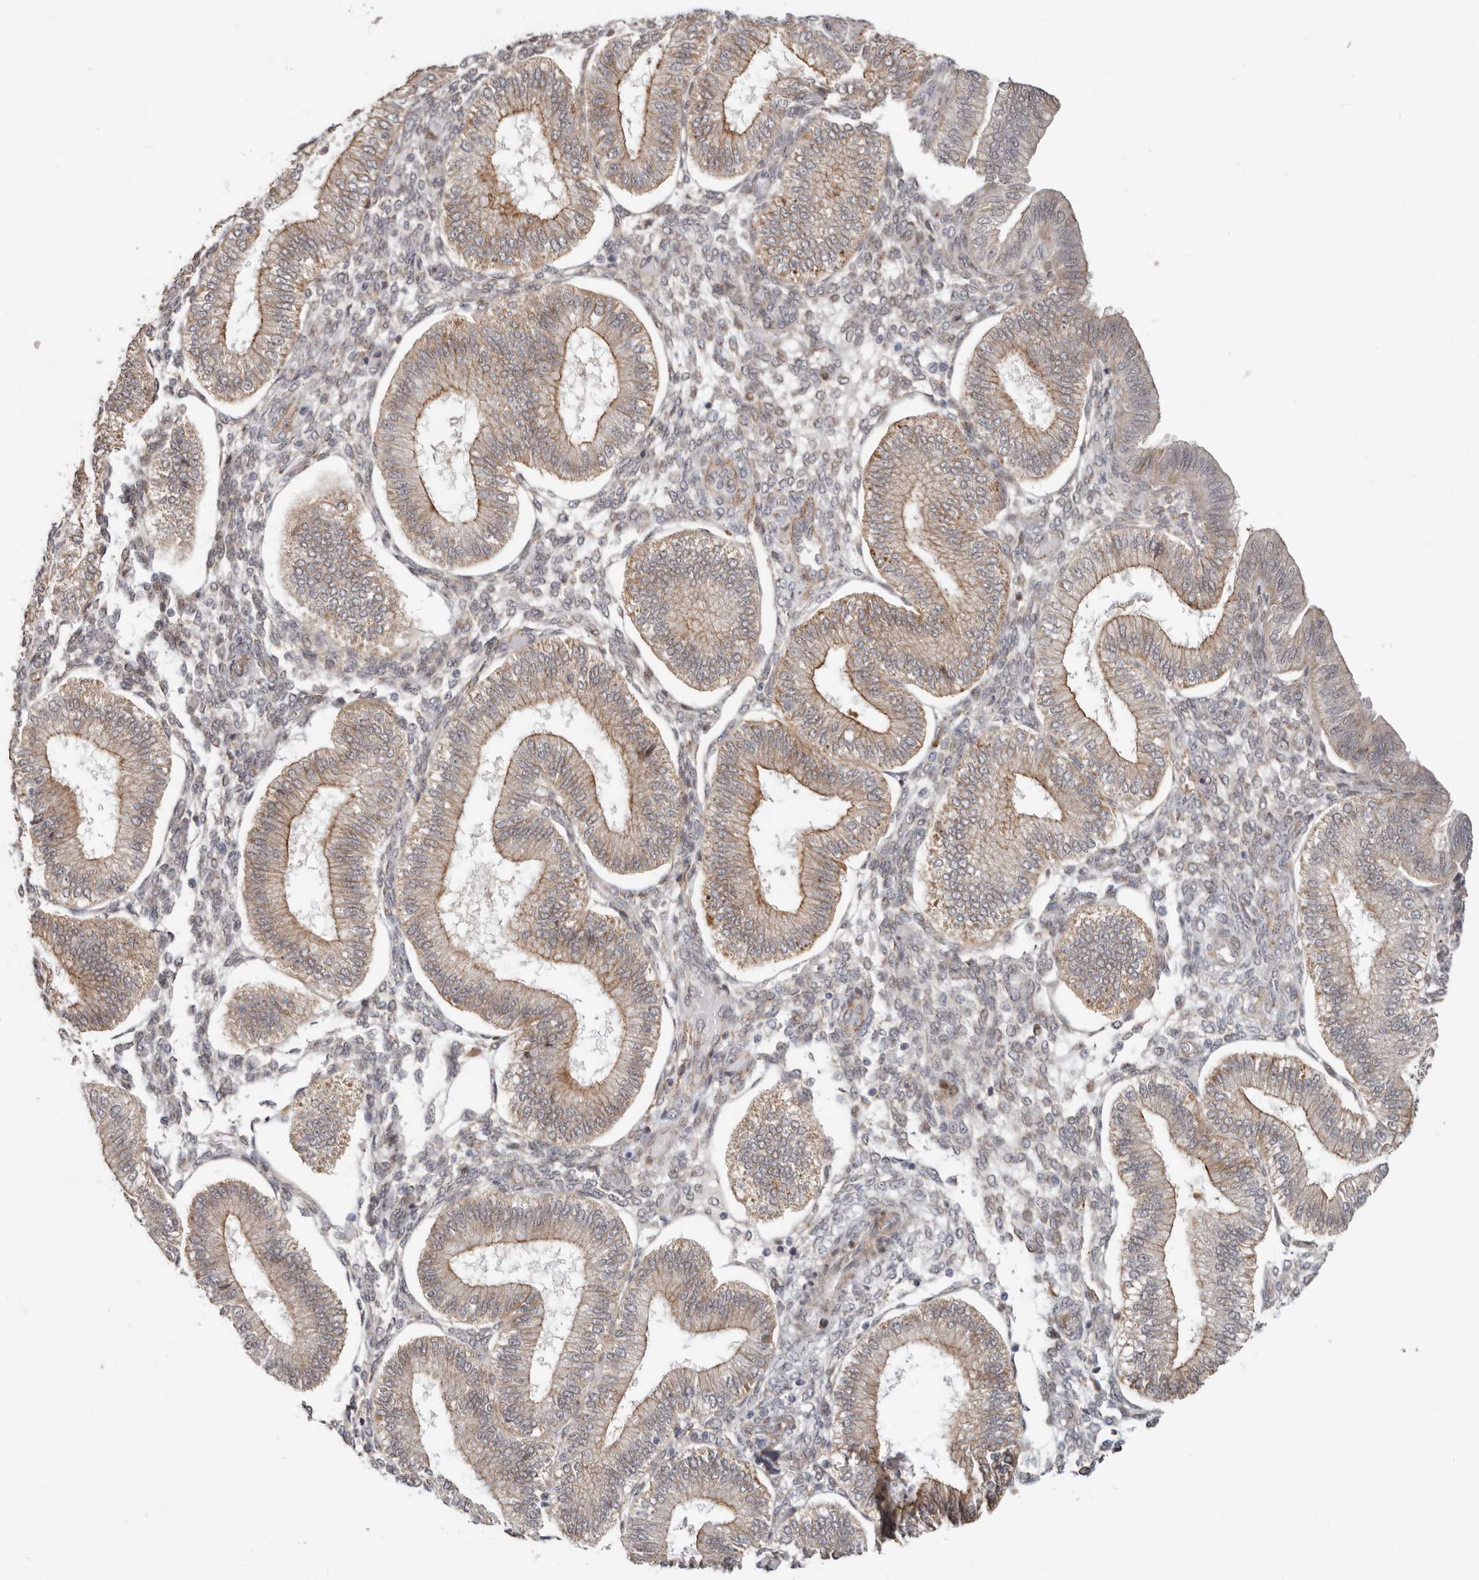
{"staining": {"intensity": "weak", "quantity": "25%-75%", "location": "cytoplasmic/membranous"}, "tissue": "endometrium", "cell_type": "Cells in endometrial stroma", "image_type": "normal", "snomed": [{"axis": "morphology", "description": "Normal tissue, NOS"}, {"axis": "topography", "description": "Endometrium"}], "caption": "Immunohistochemical staining of benign endometrium exhibits low levels of weak cytoplasmic/membranous staining in about 25%-75% of cells in endometrial stroma. (Stains: DAB in brown, nuclei in blue, Microscopy: brightfield microscopy at high magnification).", "gene": "SZT2", "patient": {"sex": "female", "age": 39}}